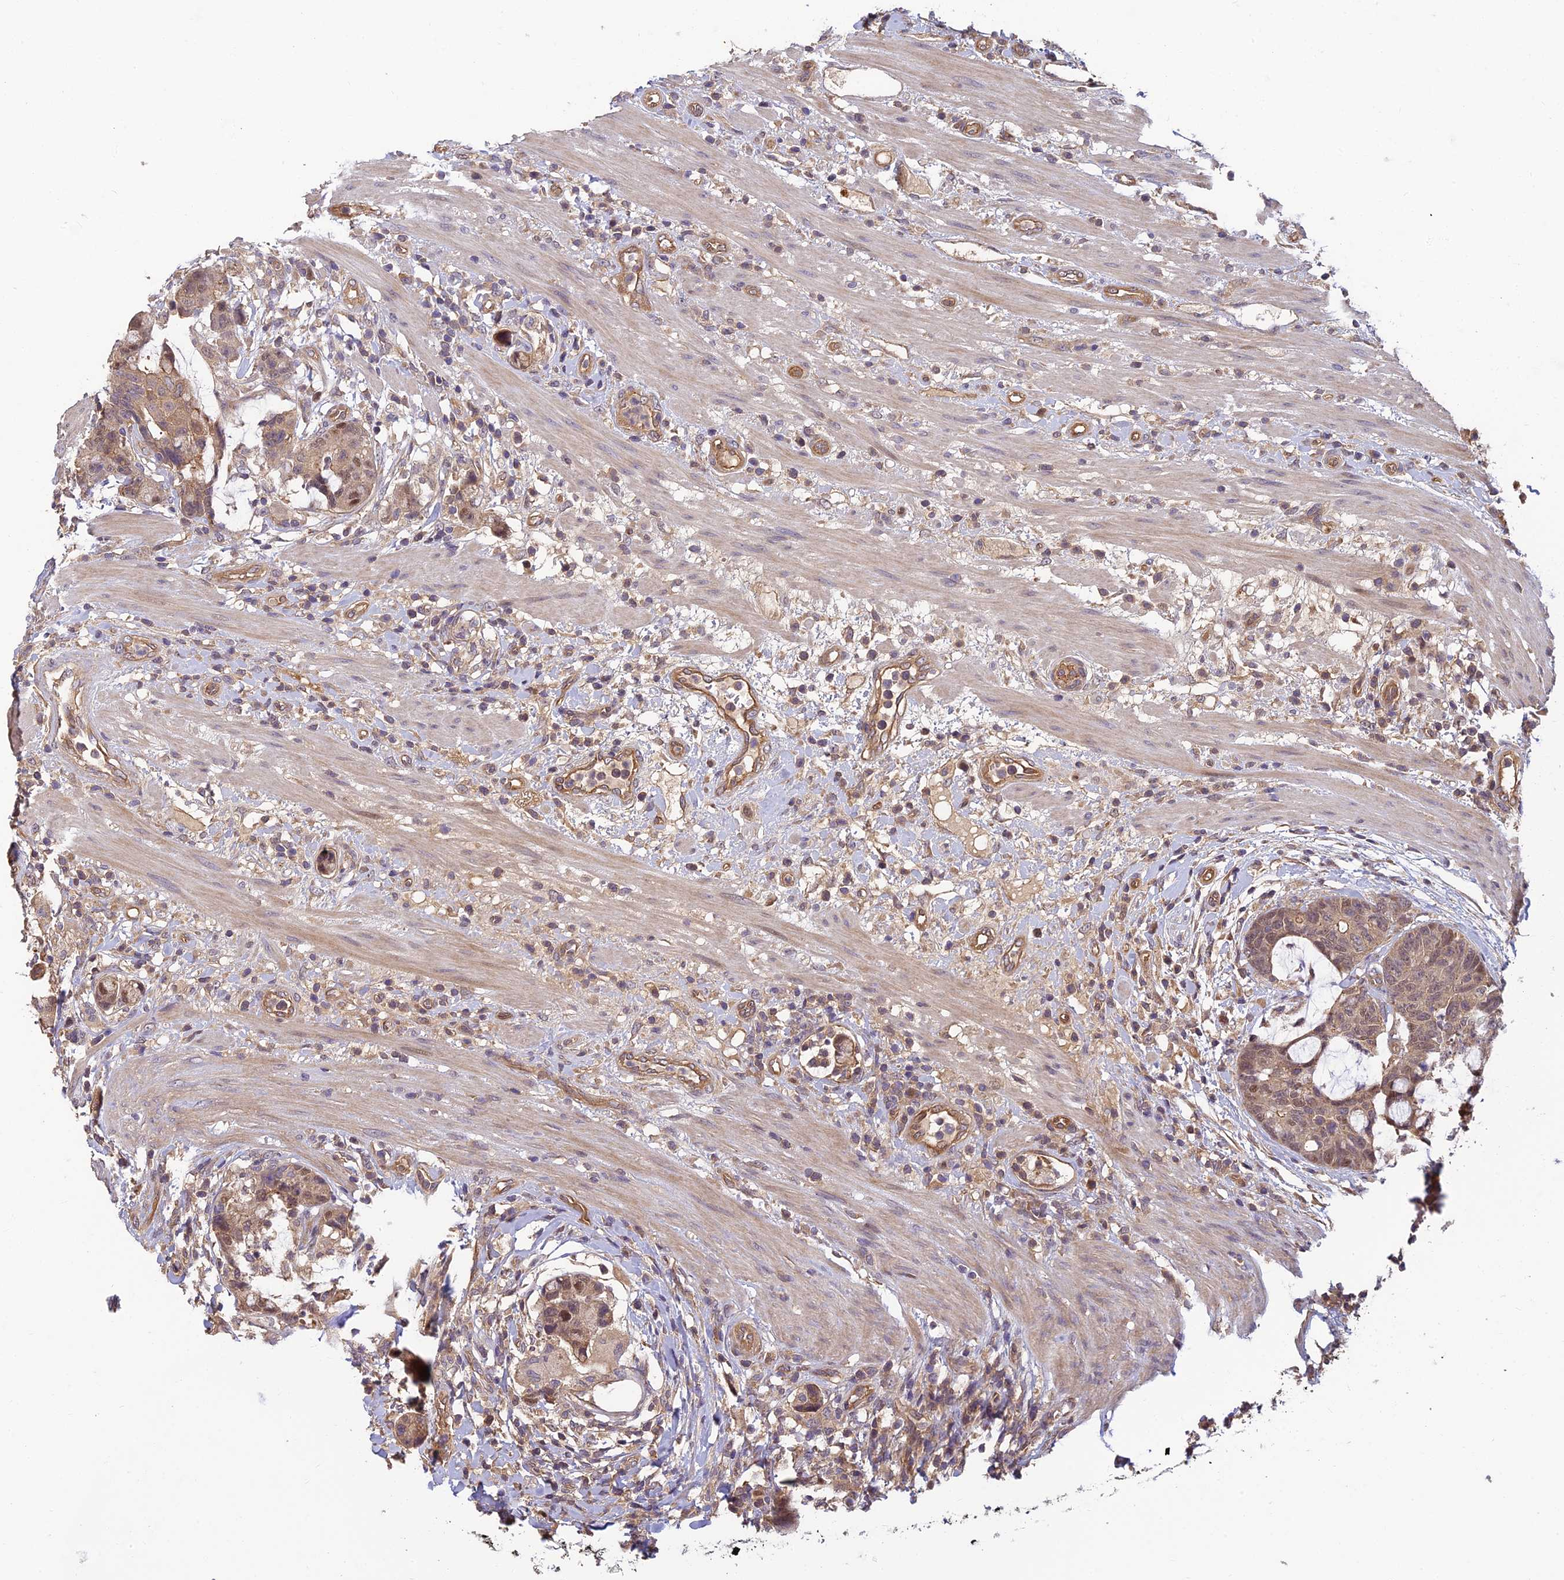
{"staining": {"intensity": "moderate", "quantity": ">75%", "location": "cytoplasmic/membranous"}, "tissue": "colorectal cancer", "cell_type": "Tumor cells", "image_type": "cancer", "snomed": [{"axis": "morphology", "description": "Adenocarcinoma, NOS"}, {"axis": "topography", "description": "Colon"}], "caption": "Moderate cytoplasmic/membranous staining for a protein is present in approximately >75% of tumor cells of colorectal adenocarcinoma using immunohistochemistry.", "gene": "PIKFYVE", "patient": {"sex": "female", "age": 82}}